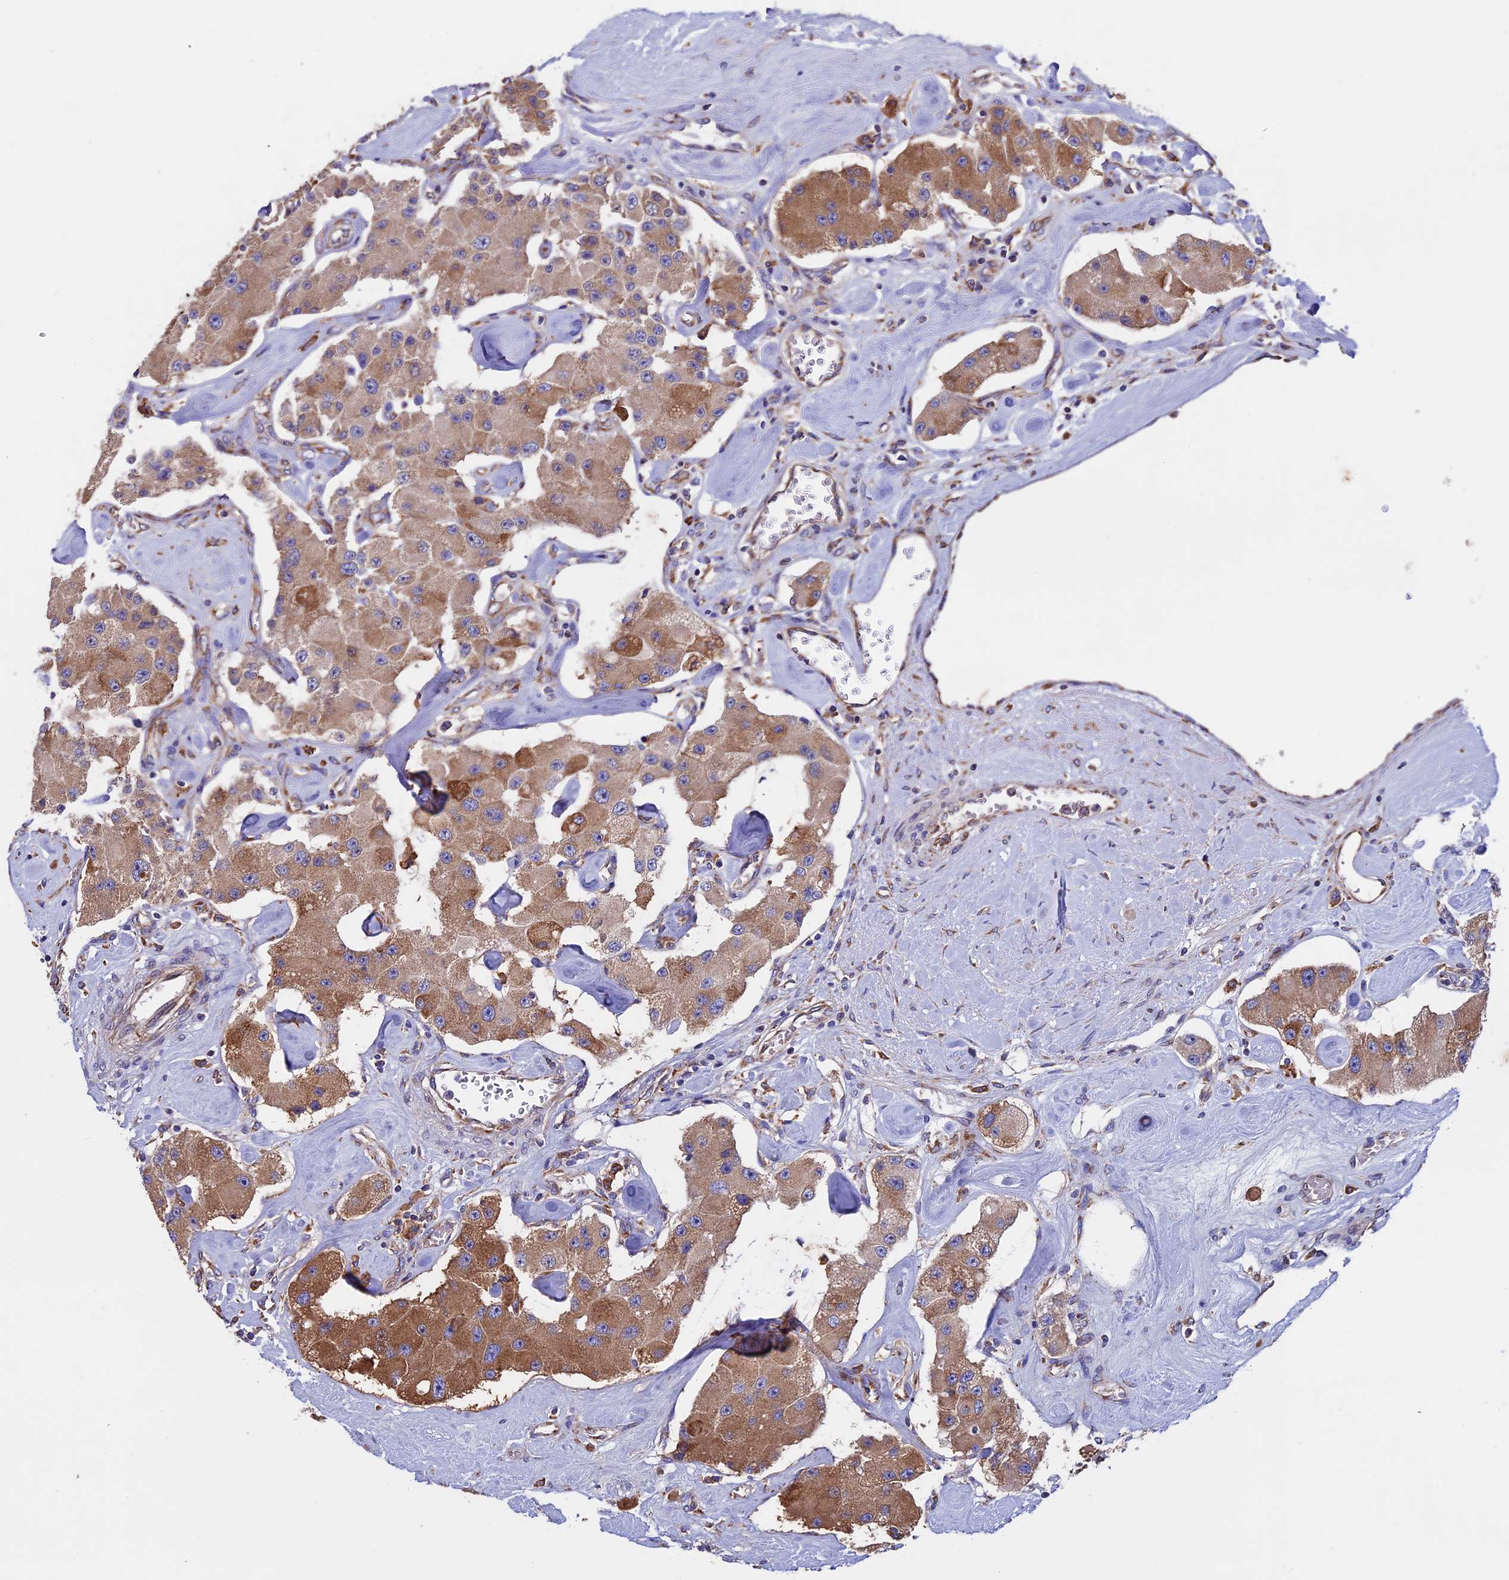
{"staining": {"intensity": "moderate", "quantity": ">75%", "location": "cytoplasmic/membranous"}, "tissue": "carcinoid", "cell_type": "Tumor cells", "image_type": "cancer", "snomed": [{"axis": "morphology", "description": "Carcinoid, malignant, NOS"}, {"axis": "topography", "description": "Pancreas"}], "caption": "This micrograph displays immunohistochemistry staining of carcinoid, with medium moderate cytoplasmic/membranous staining in approximately >75% of tumor cells.", "gene": "BTBD3", "patient": {"sex": "male", "age": 41}}